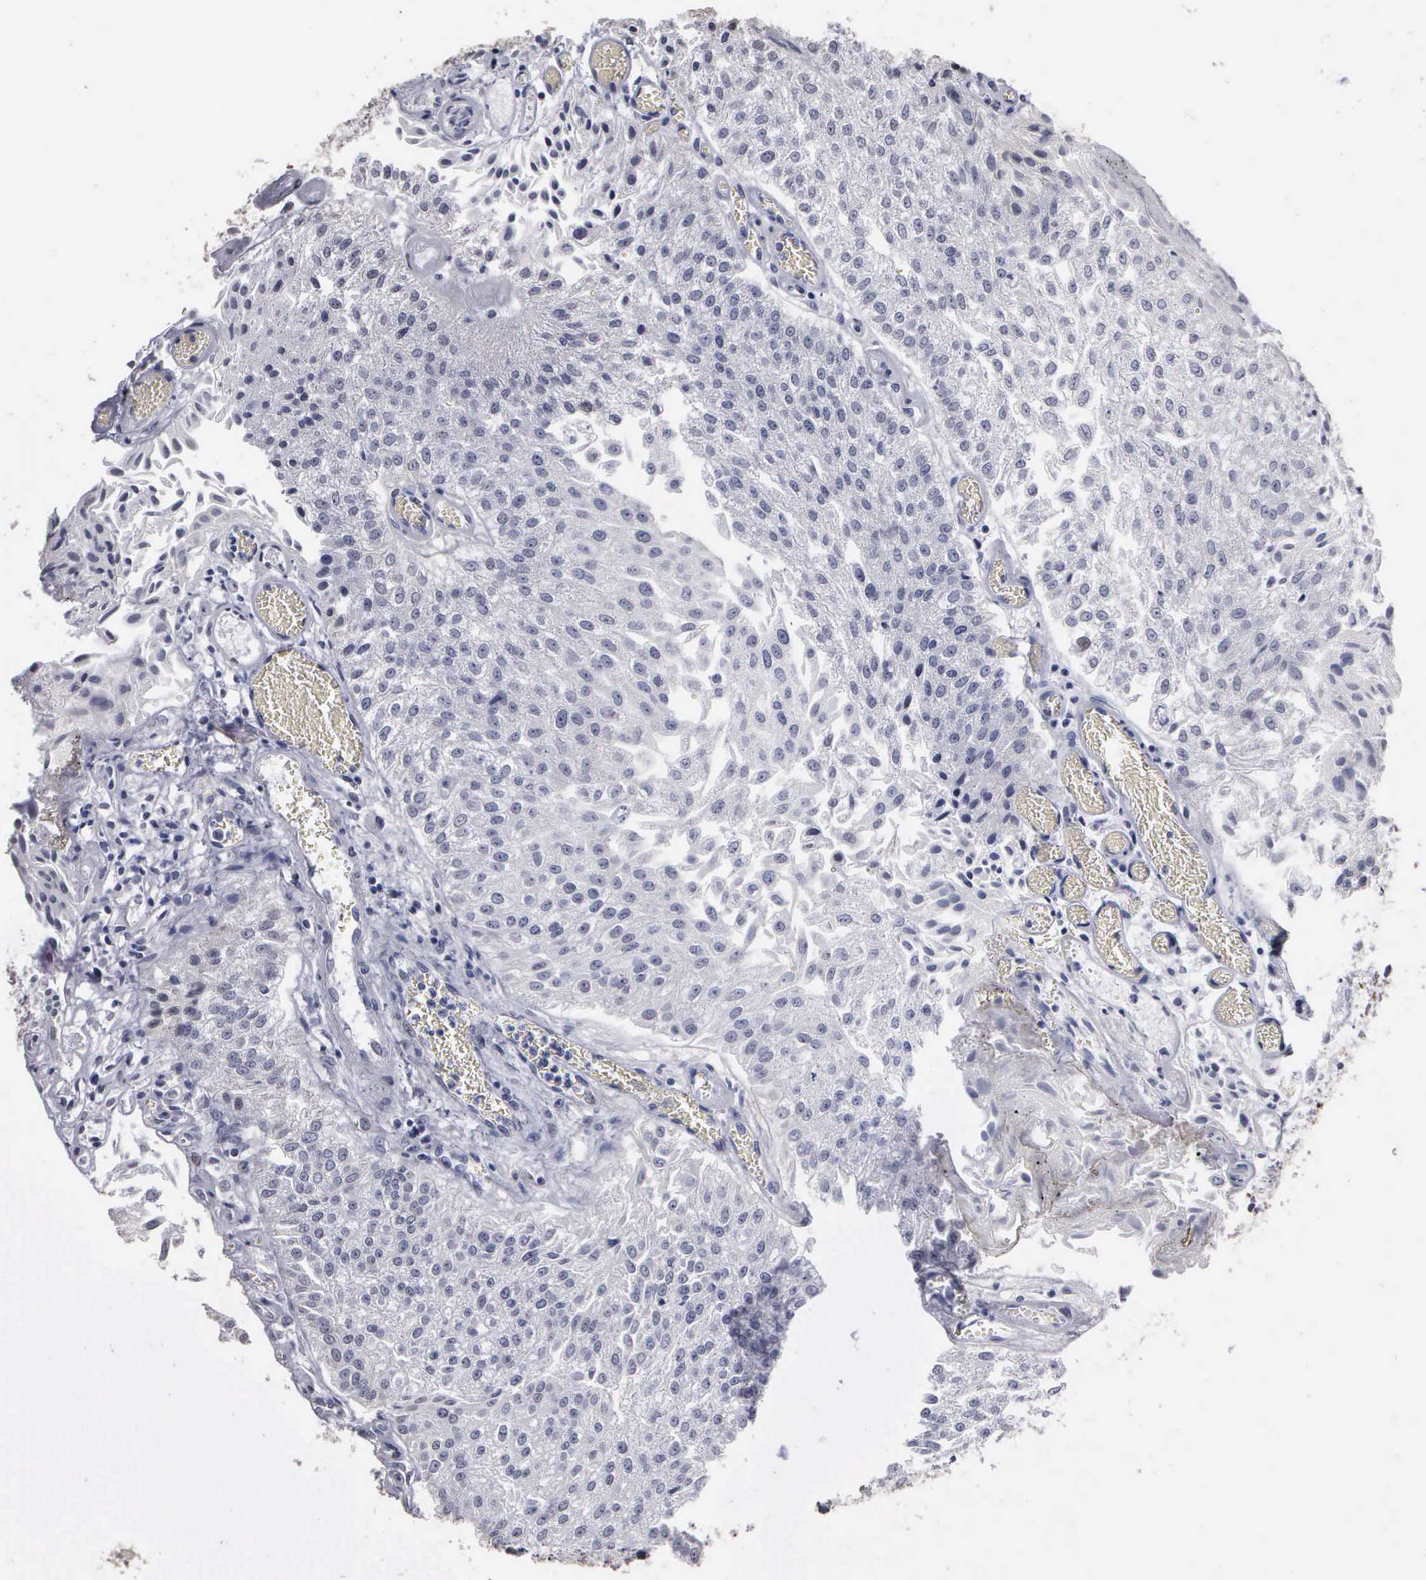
{"staining": {"intensity": "negative", "quantity": "none", "location": "none"}, "tissue": "urothelial cancer", "cell_type": "Tumor cells", "image_type": "cancer", "snomed": [{"axis": "morphology", "description": "Urothelial carcinoma, Low grade"}, {"axis": "topography", "description": "Urinary bladder"}], "caption": "This image is of urothelial cancer stained with immunohistochemistry (IHC) to label a protein in brown with the nuclei are counter-stained blue. There is no positivity in tumor cells.", "gene": "UPB1", "patient": {"sex": "male", "age": 86}}